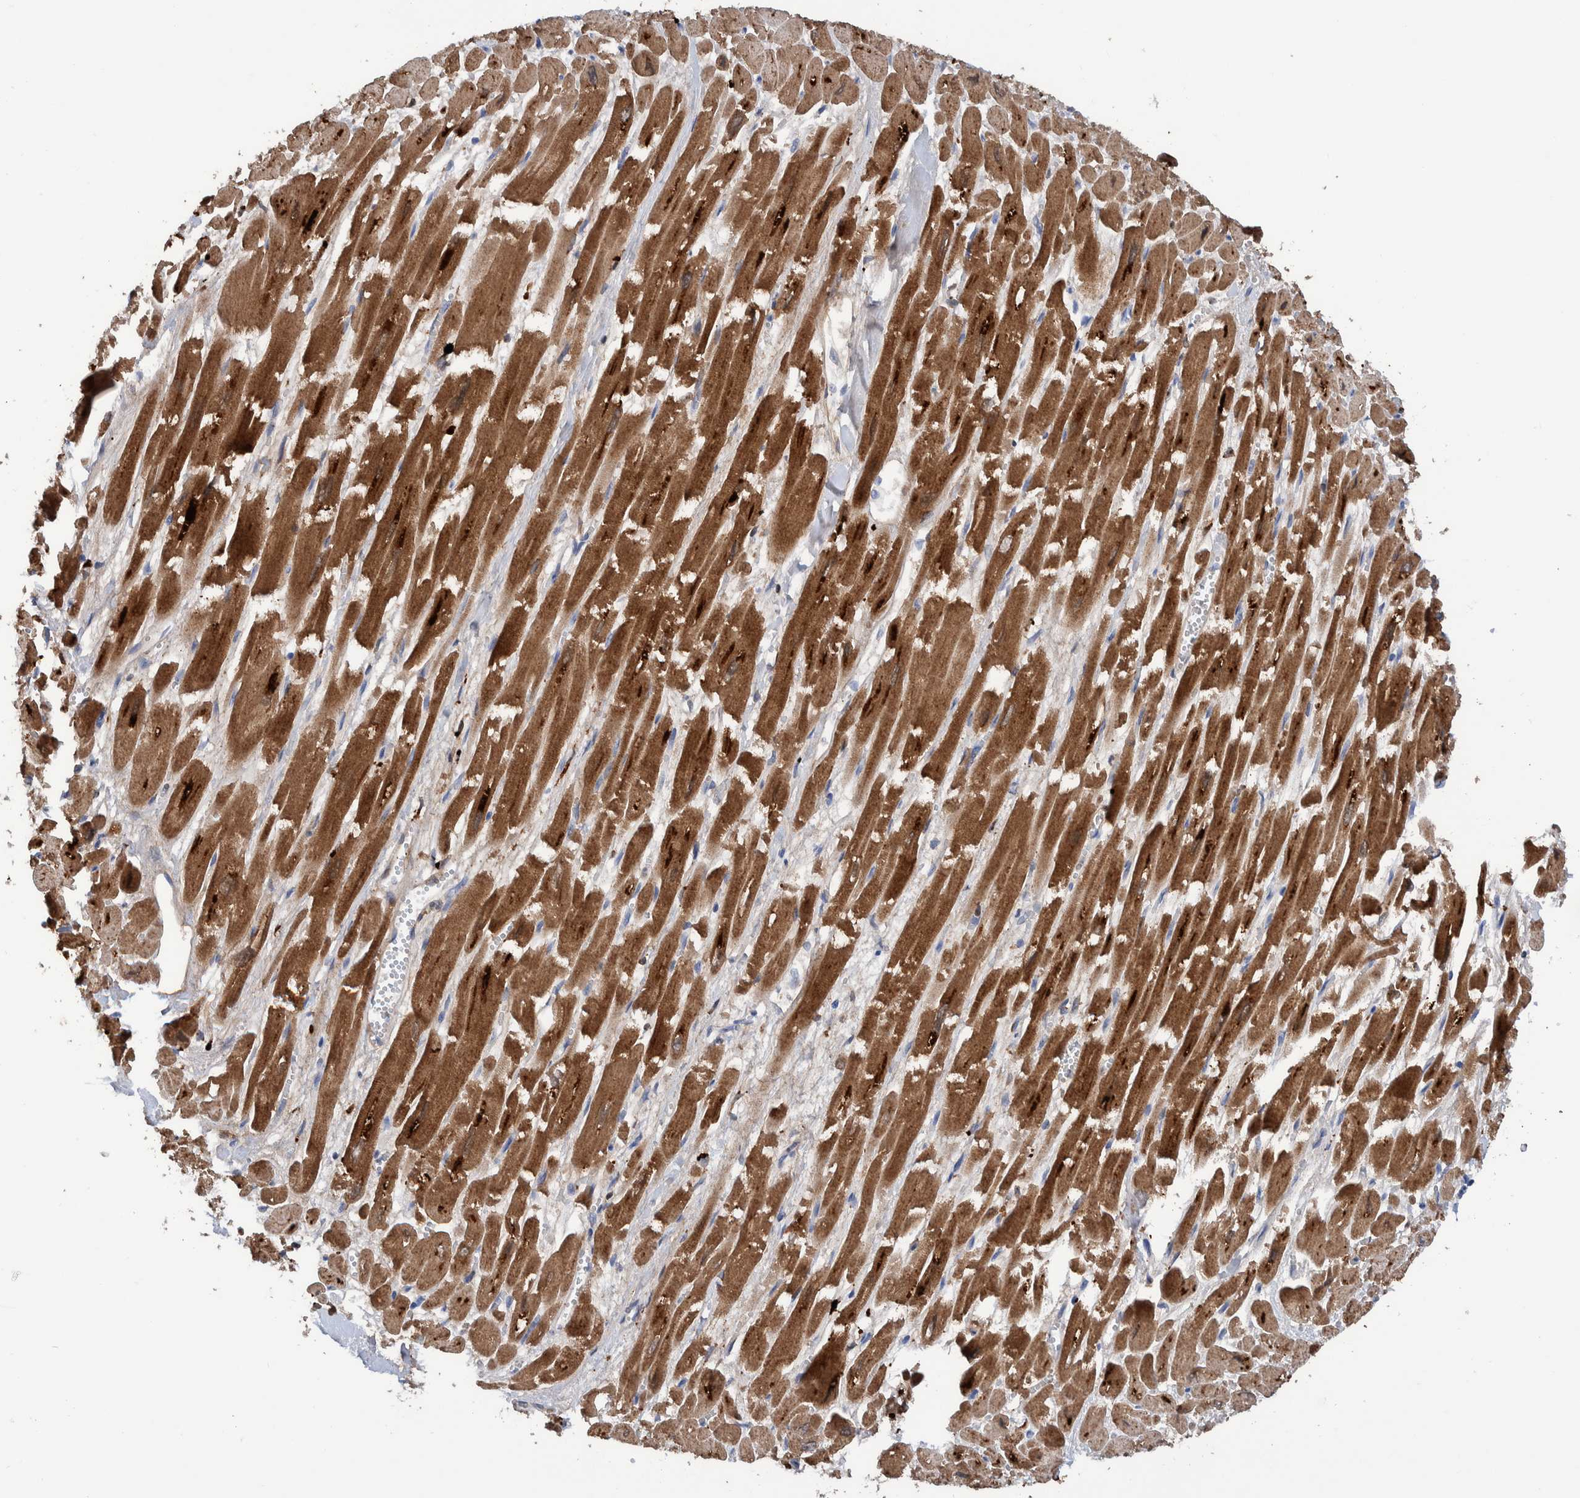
{"staining": {"intensity": "strong", "quantity": ">75%", "location": "cytoplasmic/membranous"}, "tissue": "heart muscle", "cell_type": "Cardiomyocytes", "image_type": "normal", "snomed": [{"axis": "morphology", "description": "Normal tissue, NOS"}, {"axis": "topography", "description": "Heart"}], "caption": "A histopathology image of heart muscle stained for a protein exhibits strong cytoplasmic/membranous brown staining in cardiomyocytes. (DAB (3,3'-diaminobenzidine) = brown stain, brightfield microscopy at high magnification).", "gene": "DECR1", "patient": {"sex": "male", "age": 54}}